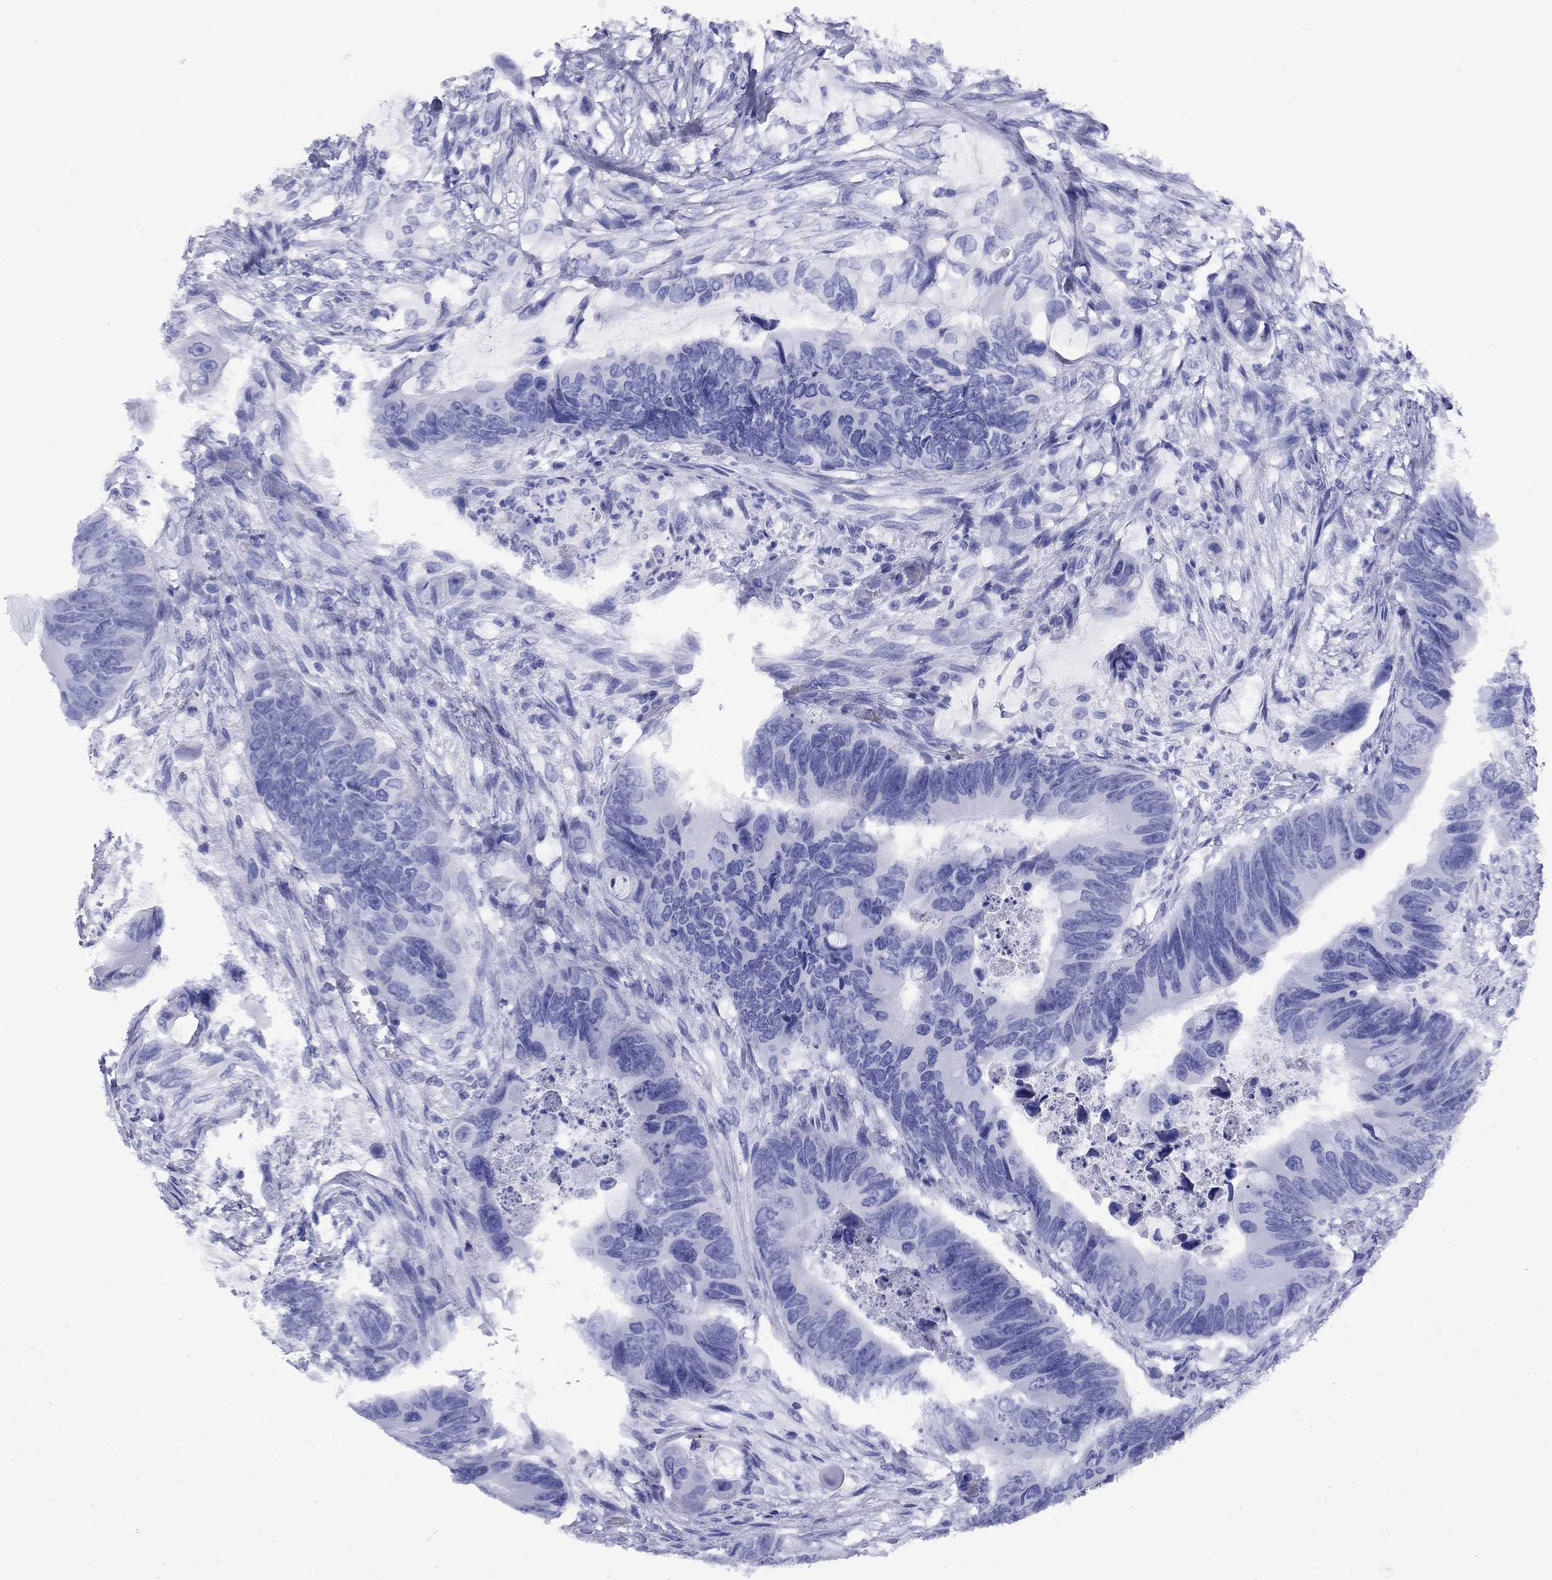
{"staining": {"intensity": "negative", "quantity": "none", "location": "none"}, "tissue": "colorectal cancer", "cell_type": "Tumor cells", "image_type": "cancer", "snomed": [{"axis": "morphology", "description": "Adenocarcinoma, NOS"}, {"axis": "topography", "description": "Rectum"}], "caption": "This micrograph is of colorectal adenocarcinoma stained with IHC to label a protein in brown with the nuclei are counter-stained blue. There is no staining in tumor cells.", "gene": "ROM1", "patient": {"sex": "male", "age": 63}}